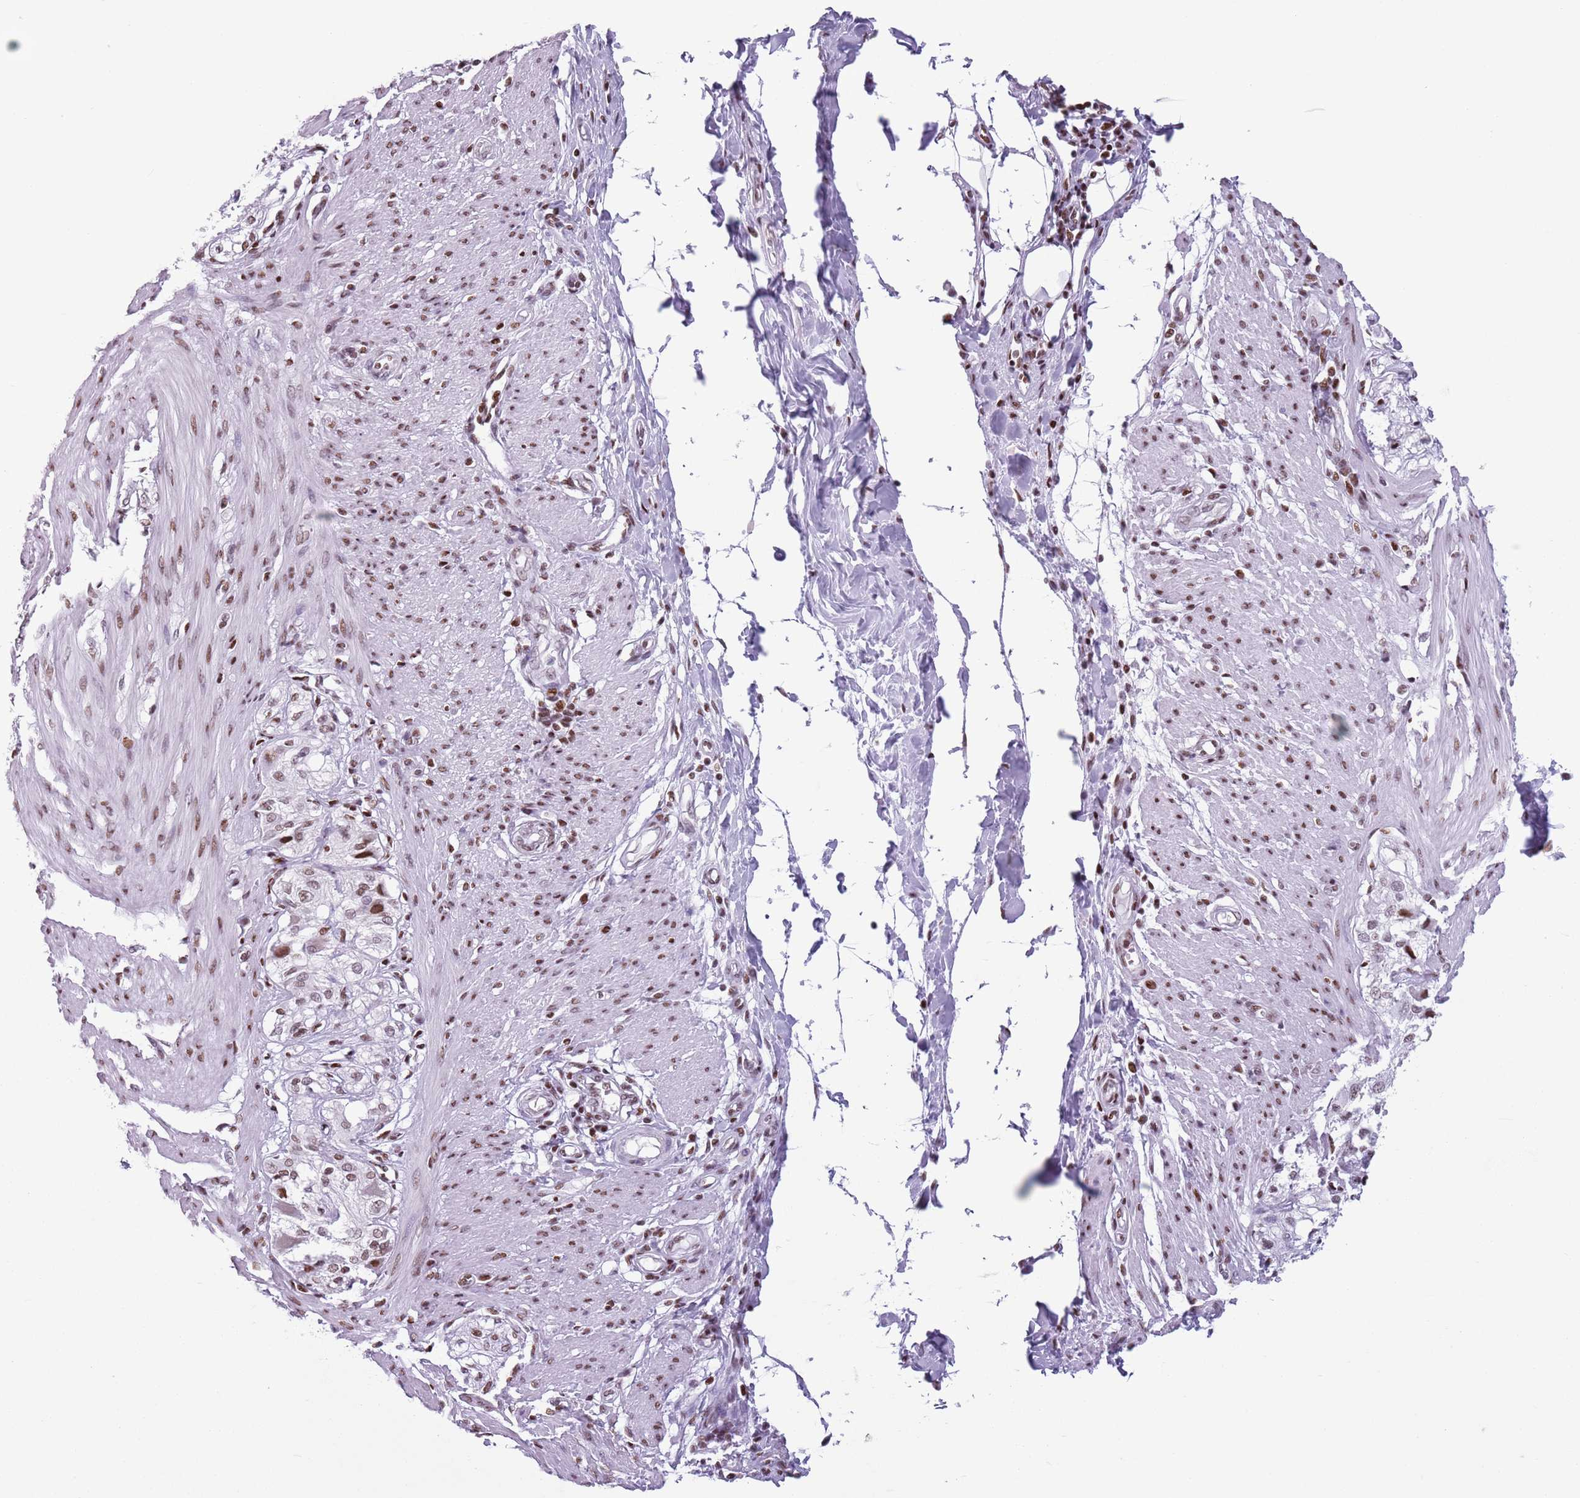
{"staining": {"intensity": "moderate", "quantity": ">75%", "location": "nuclear"}, "tissue": "smooth muscle", "cell_type": "Smooth muscle cells", "image_type": "normal", "snomed": [{"axis": "morphology", "description": "Normal tissue, NOS"}, {"axis": "morphology", "description": "Adenocarcinoma, NOS"}, {"axis": "topography", "description": "Colon"}, {"axis": "topography", "description": "Peripheral nerve tissue"}], "caption": "Human smooth muscle stained for a protein (brown) reveals moderate nuclear positive positivity in approximately >75% of smooth muscle cells.", "gene": "FAM104B", "patient": {"sex": "male", "age": 14}}